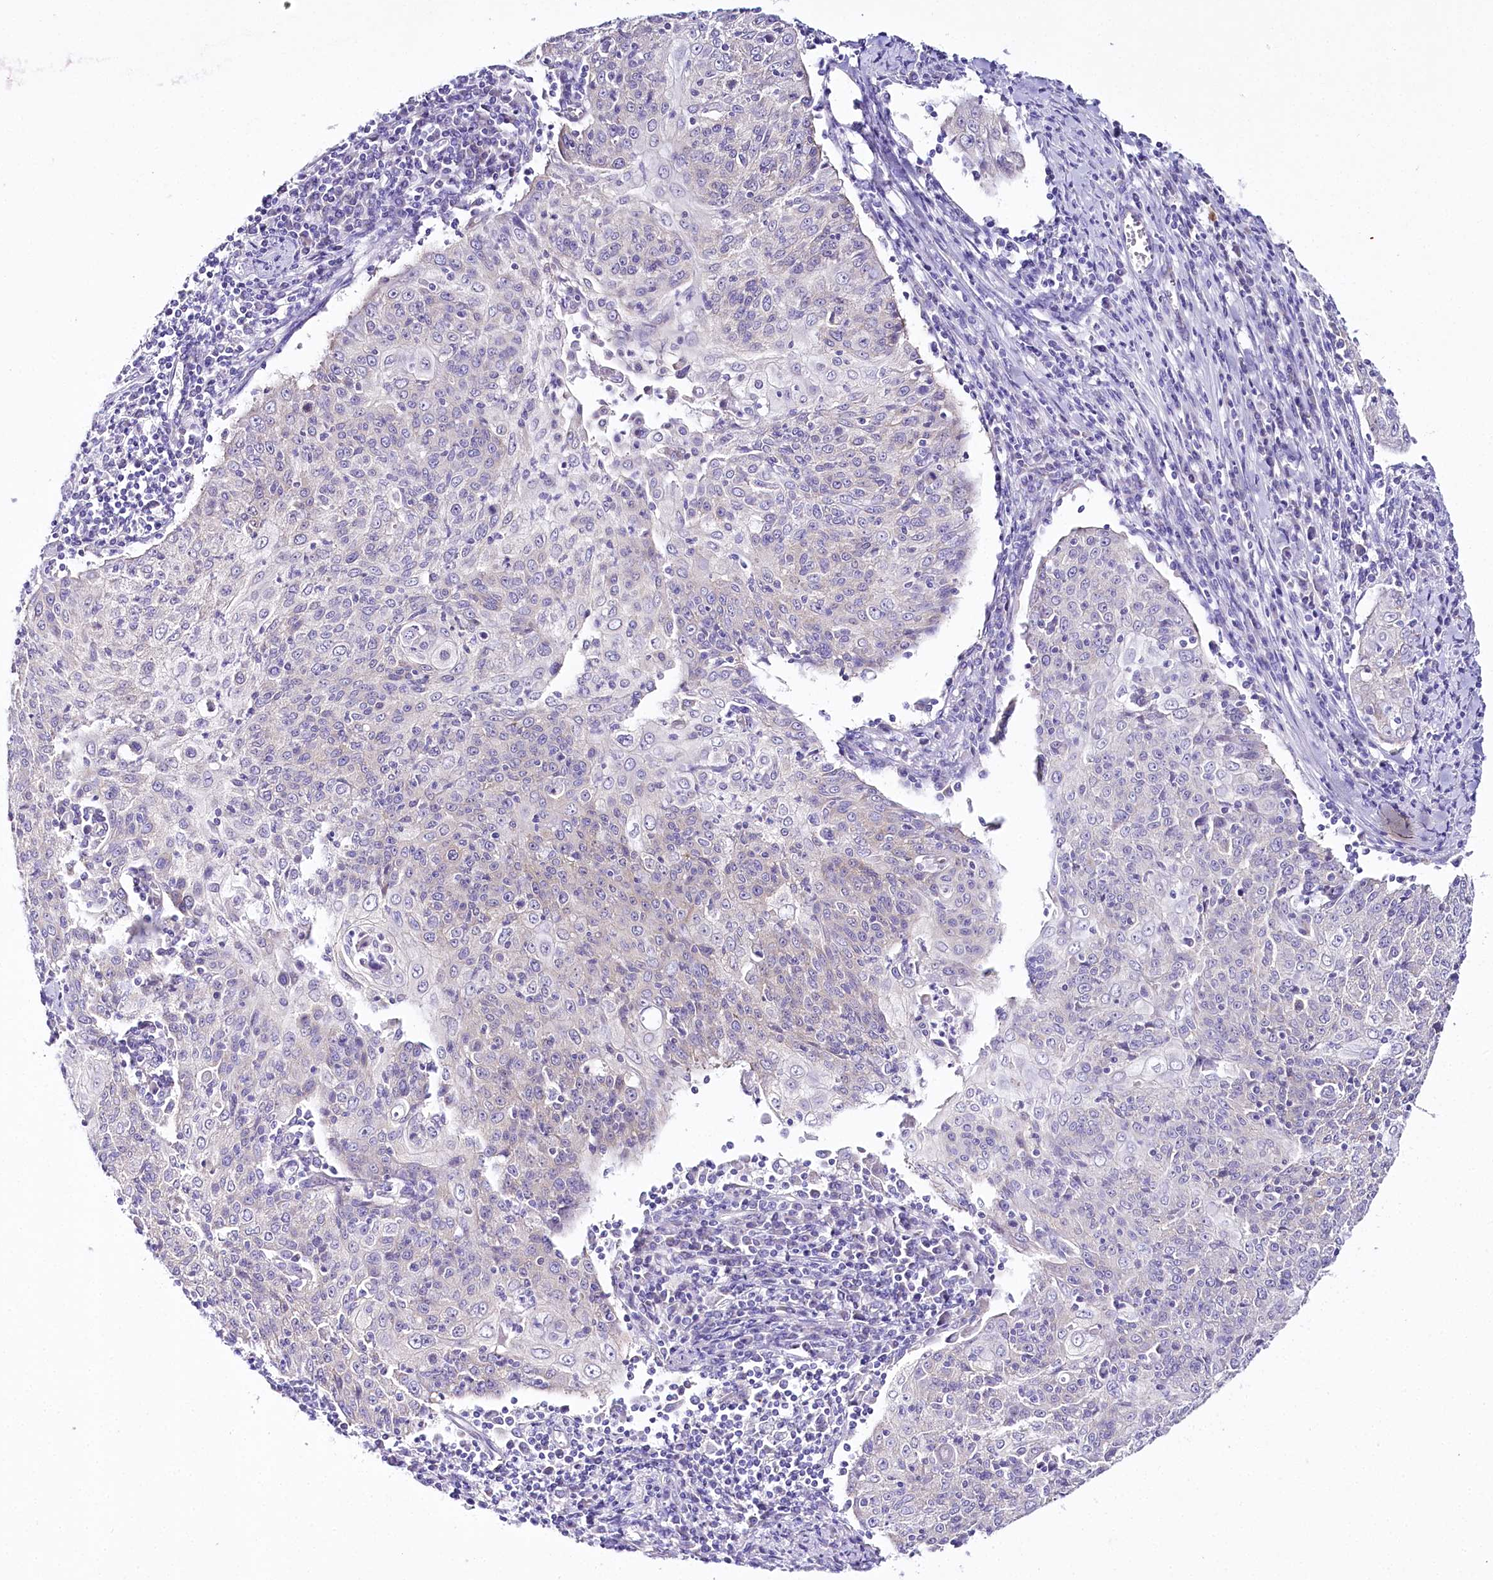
{"staining": {"intensity": "negative", "quantity": "none", "location": "none"}, "tissue": "cervical cancer", "cell_type": "Tumor cells", "image_type": "cancer", "snomed": [{"axis": "morphology", "description": "Squamous cell carcinoma, NOS"}, {"axis": "topography", "description": "Cervix"}], "caption": "High power microscopy image of an immunohistochemistry (IHC) micrograph of cervical cancer (squamous cell carcinoma), revealing no significant expression in tumor cells.", "gene": "CSN3", "patient": {"sex": "female", "age": 48}}